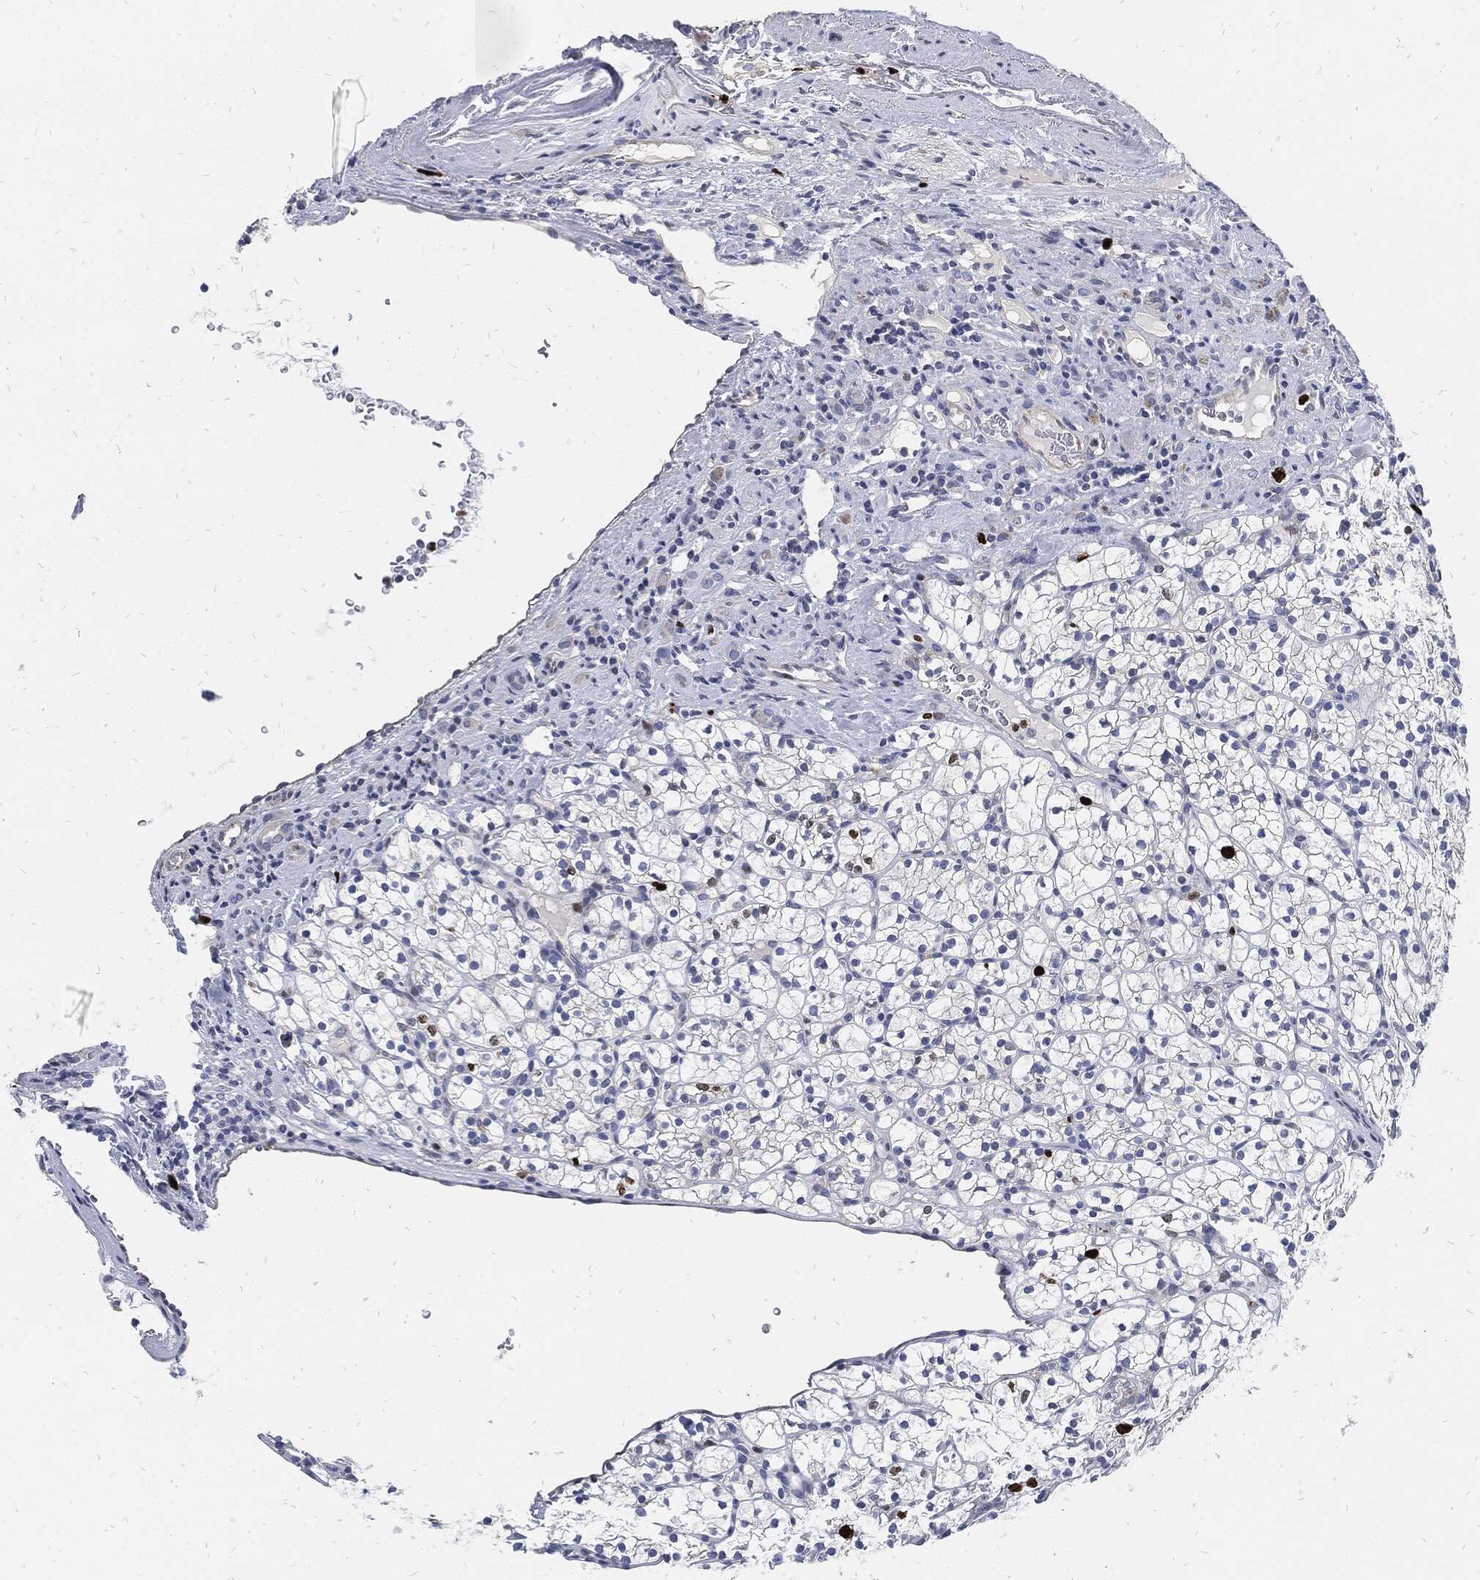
{"staining": {"intensity": "negative", "quantity": "none", "location": "none"}, "tissue": "renal cancer", "cell_type": "Tumor cells", "image_type": "cancer", "snomed": [{"axis": "morphology", "description": "Adenocarcinoma, NOS"}, {"axis": "topography", "description": "Kidney"}], "caption": "Immunohistochemistry (IHC) image of human renal adenocarcinoma stained for a protein (brown), which reveals no positivity in tumor cells.", "gene": "MKI67", "patient": {"sex": "female", "age": 89}}